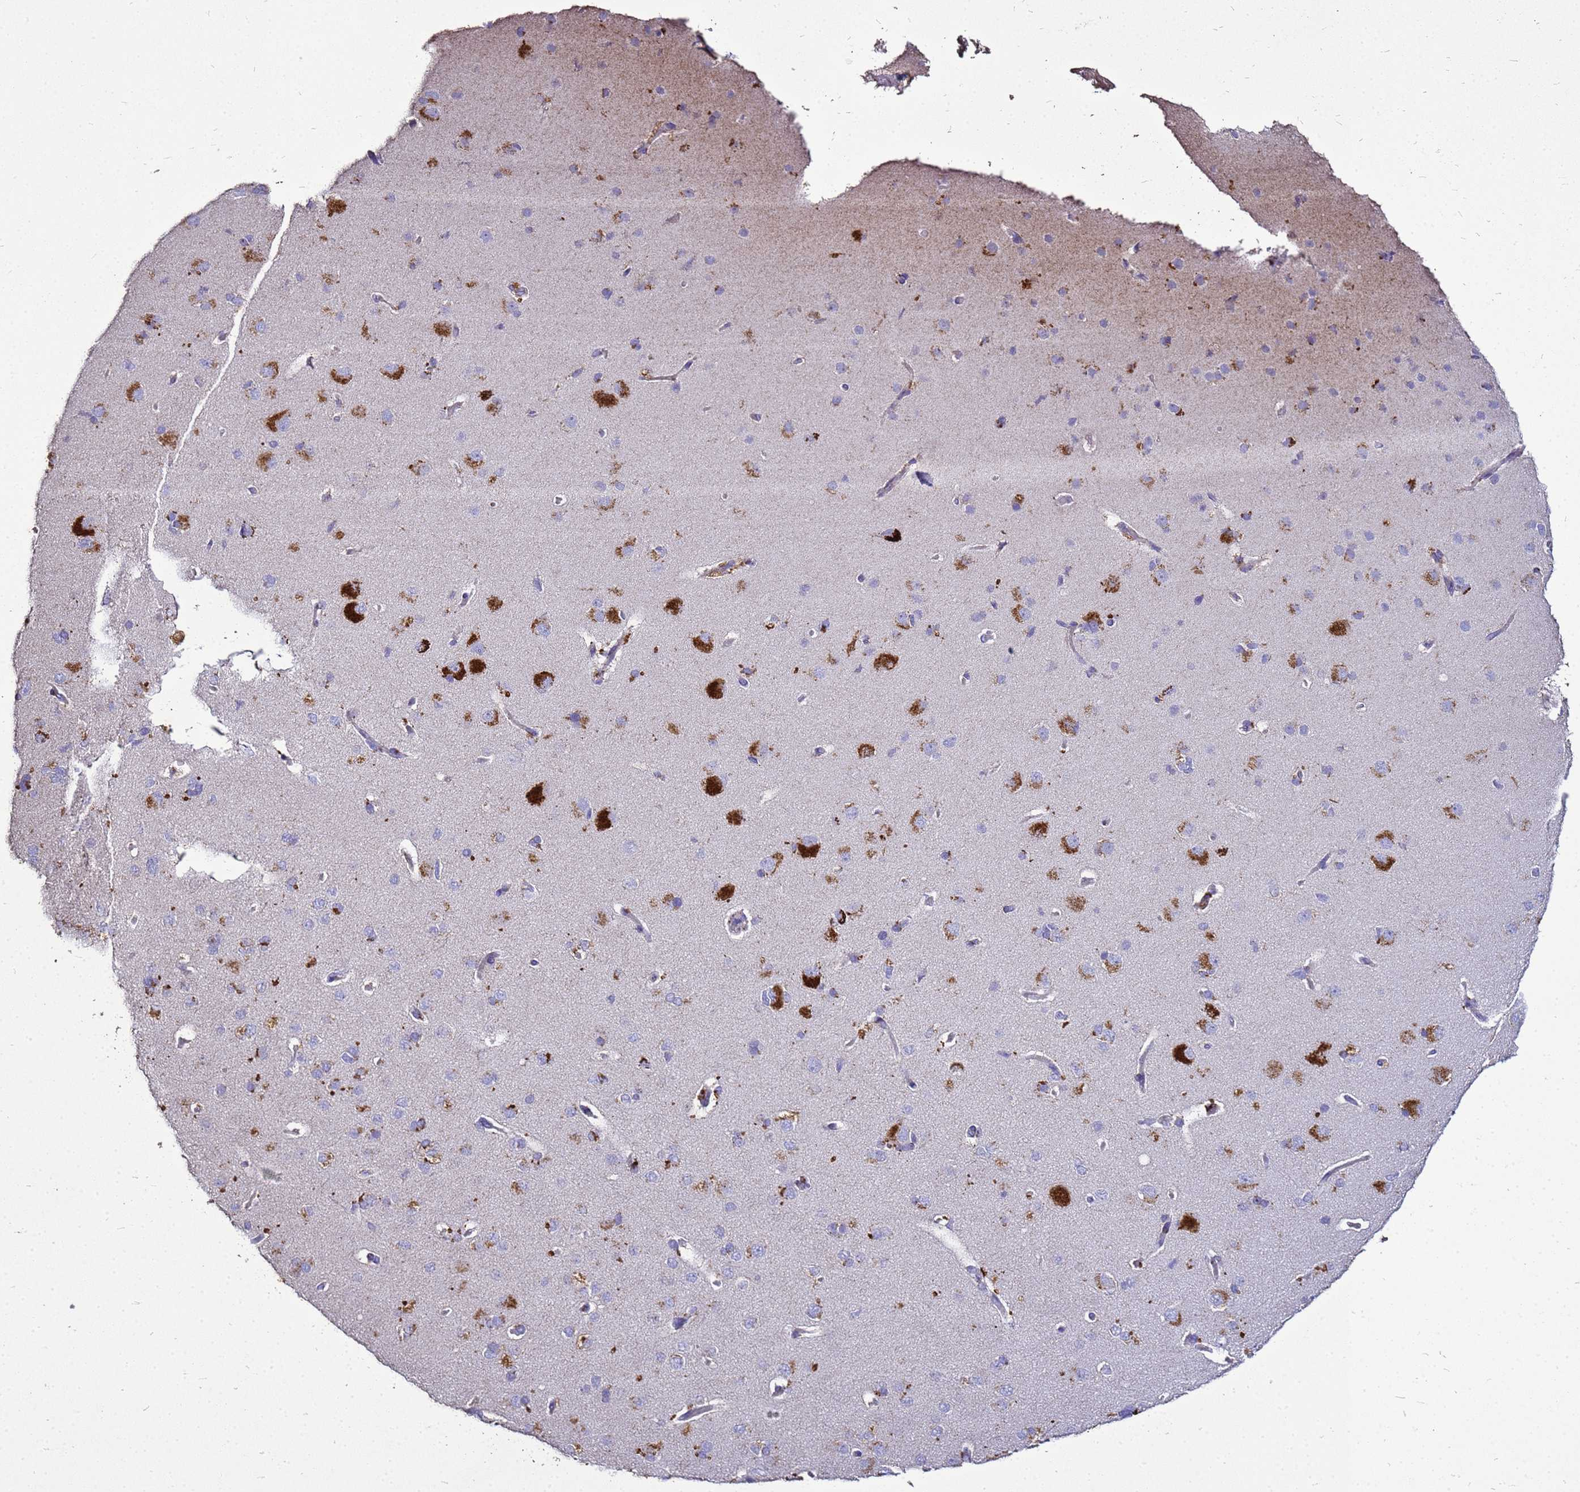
{"staining": {"intensity": "moderate", "quantity": "<25%", "location": "cytoplasmic/membranous"}, "tissue": "cerebral cortex", "cell_type": "Endothelial cells", "image_type": "normal", "snomed": [{"axis": "morphology", "description": "Normal tissue, NOS"}, {"axis": "topography", "description": "Cerebral cortex"}], "caption": "Immunohistochemistry photomicrograph of unremarkable cerebral cortex: human cerebral cortex stained using immunohistochemistry (IHC) shows low levels of moderate protein expression localized specifically in the cytoplasmic/membranous of endothelial cells, appearing as a cytoplasmic/membranous brown color.", "gene": "S100A2", "patient": {"sex": "male", "age": 62}}